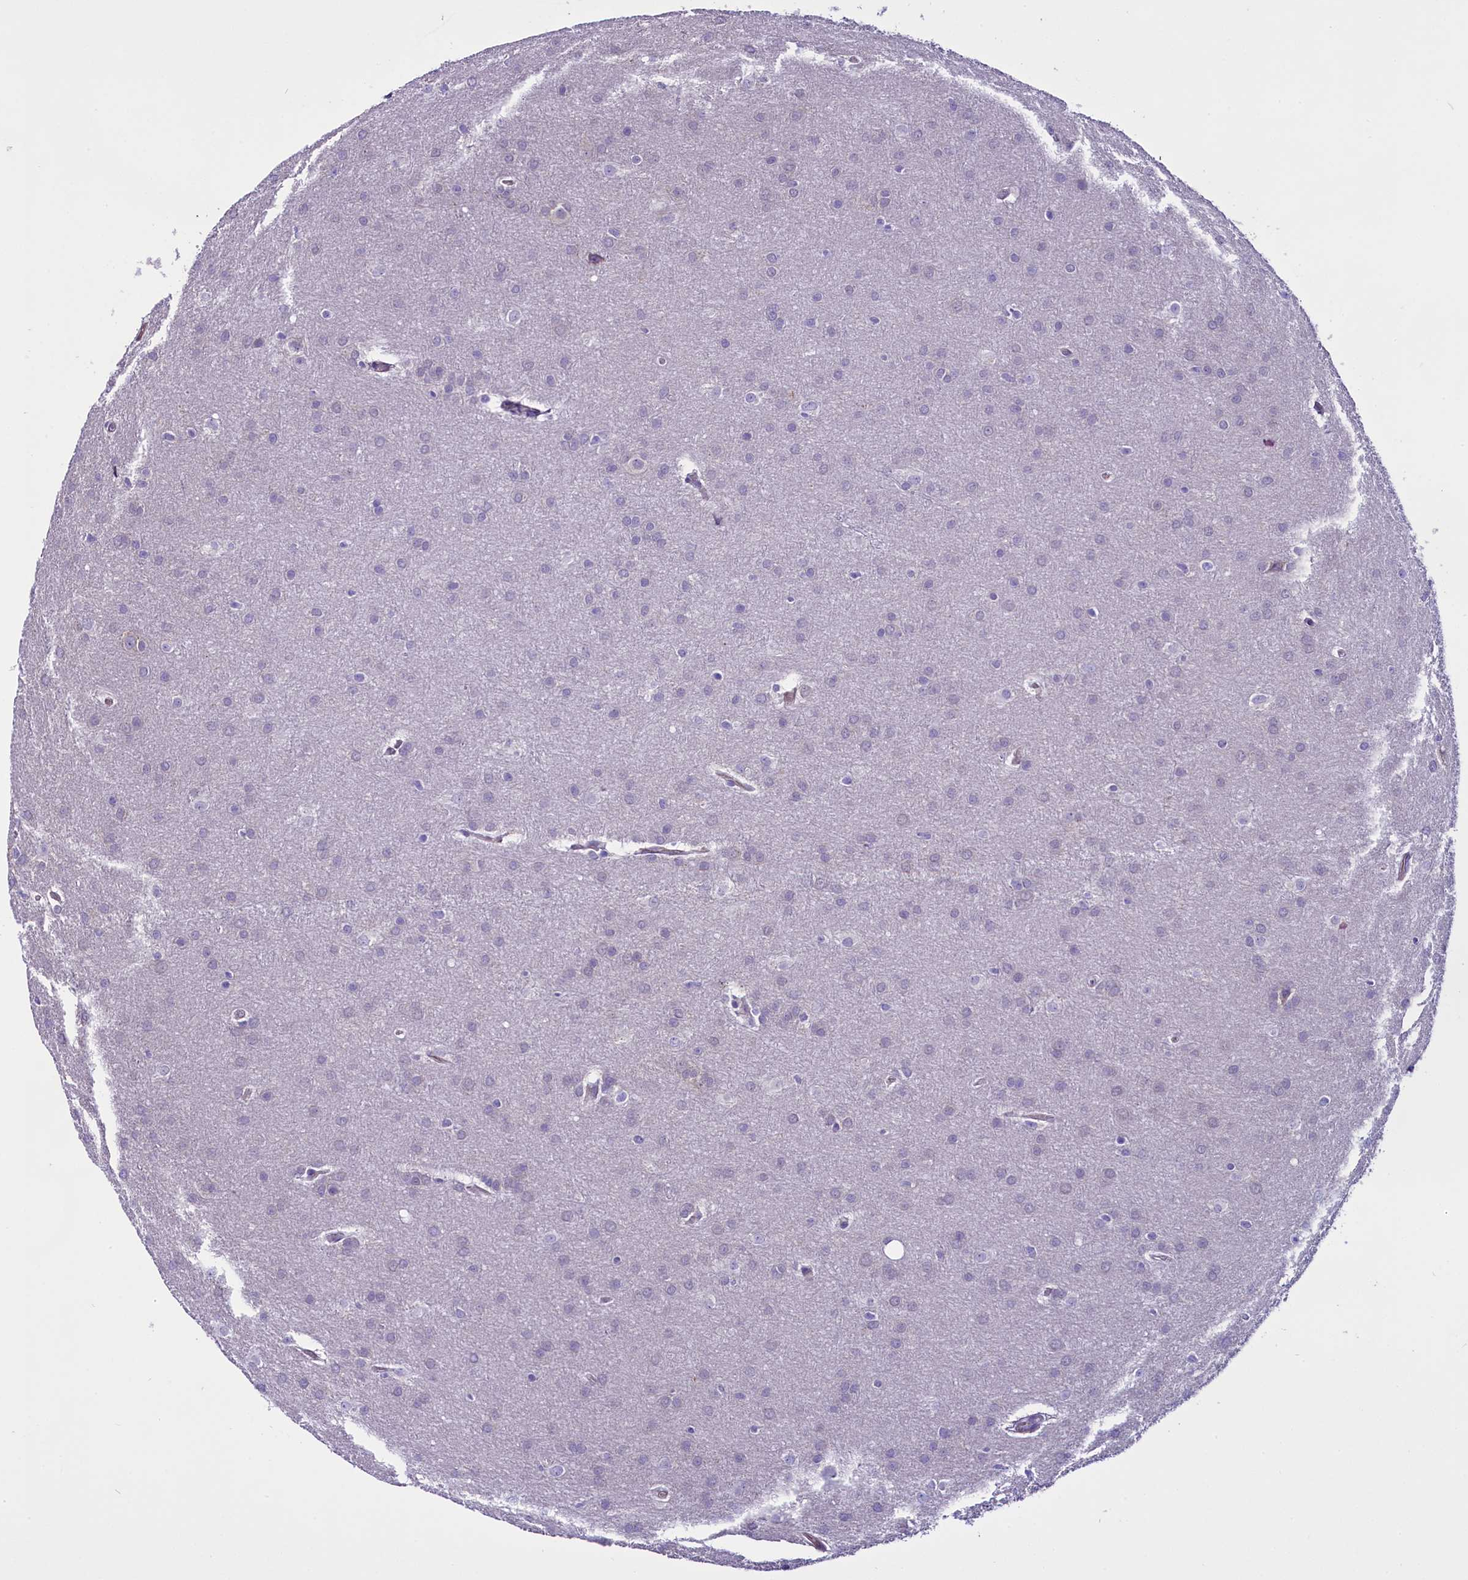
{"staining": {"intensity": "negative", "quantity": "none", "location": "none"}, "tissue": "glioma", "cell_type": "Tumor cells", "image_type": "cancer", "snomed": [{"axis": "morphology", "description": "Glioma, malignant, Low grade"}, {"axis": "topography", "description": "Brain"}], "caption": "DAB (3,3'-diaminobenzidine) immunohistochemical staining of human low-grade glioma (malignant) shows no significant staining in tumor cells.", "gene": "C9orf40", "patient": {"sex": "female", "age": 32}}